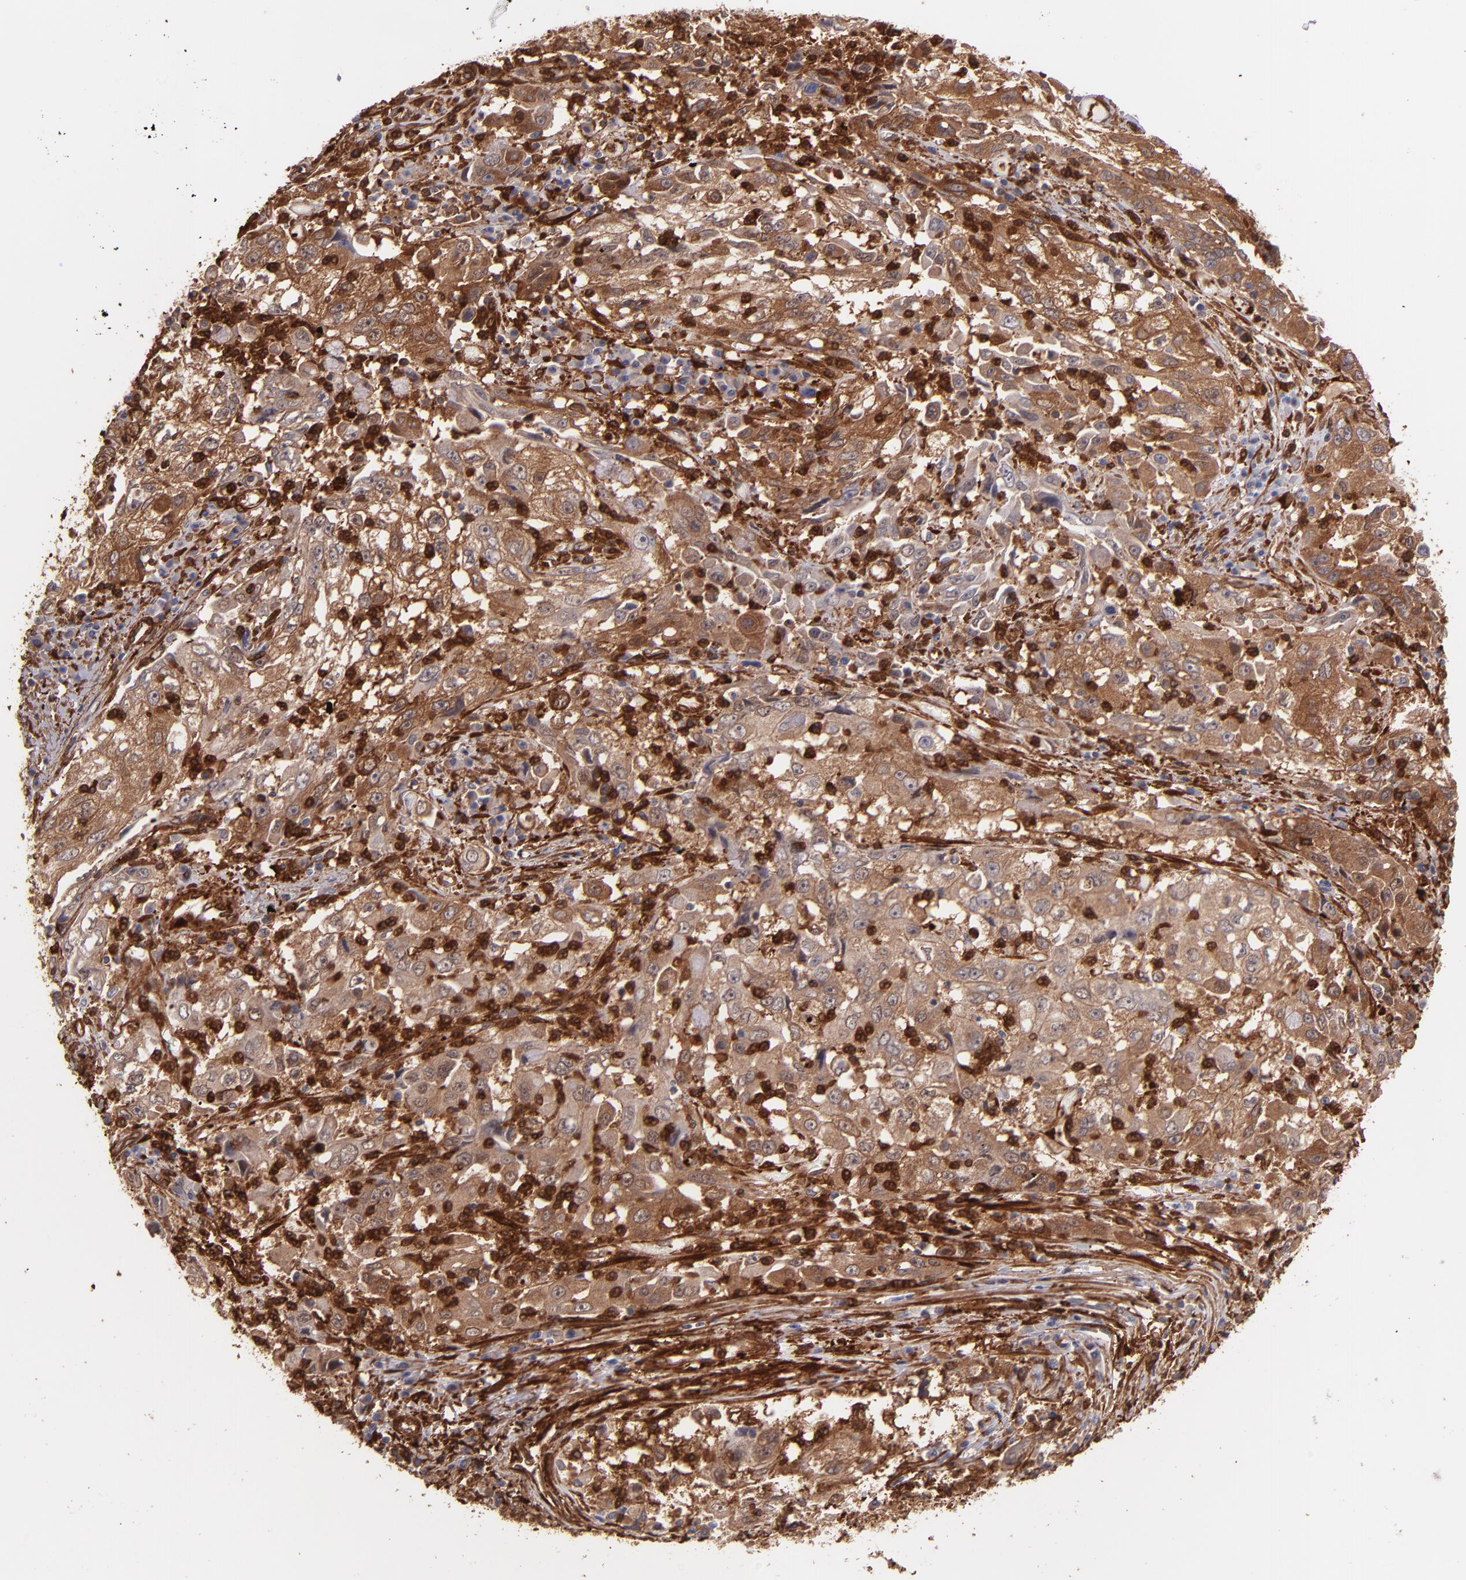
{"staining": {"intensity": "moderate", "quantity": ">75%", "location": "cytoplasmic/membranous"}, "tissue": "cervical cancer", "cell_type": "Tumor cells", "image_type": "cancer", "snomed": [{"axis": "morphology", "description": "Squamous cell carcinoma, NOS"}, {"axis": "topography", "description": "Cervix"}], "caption": "Immunohistochemical staining of squamous cell carcinoma (cervical) reveals moderate cytoplasmic/membranous protein expression in approximately >75% of tumor cells.", "gene": "VCL", "patient": {"sex": "female", "age": 36}}